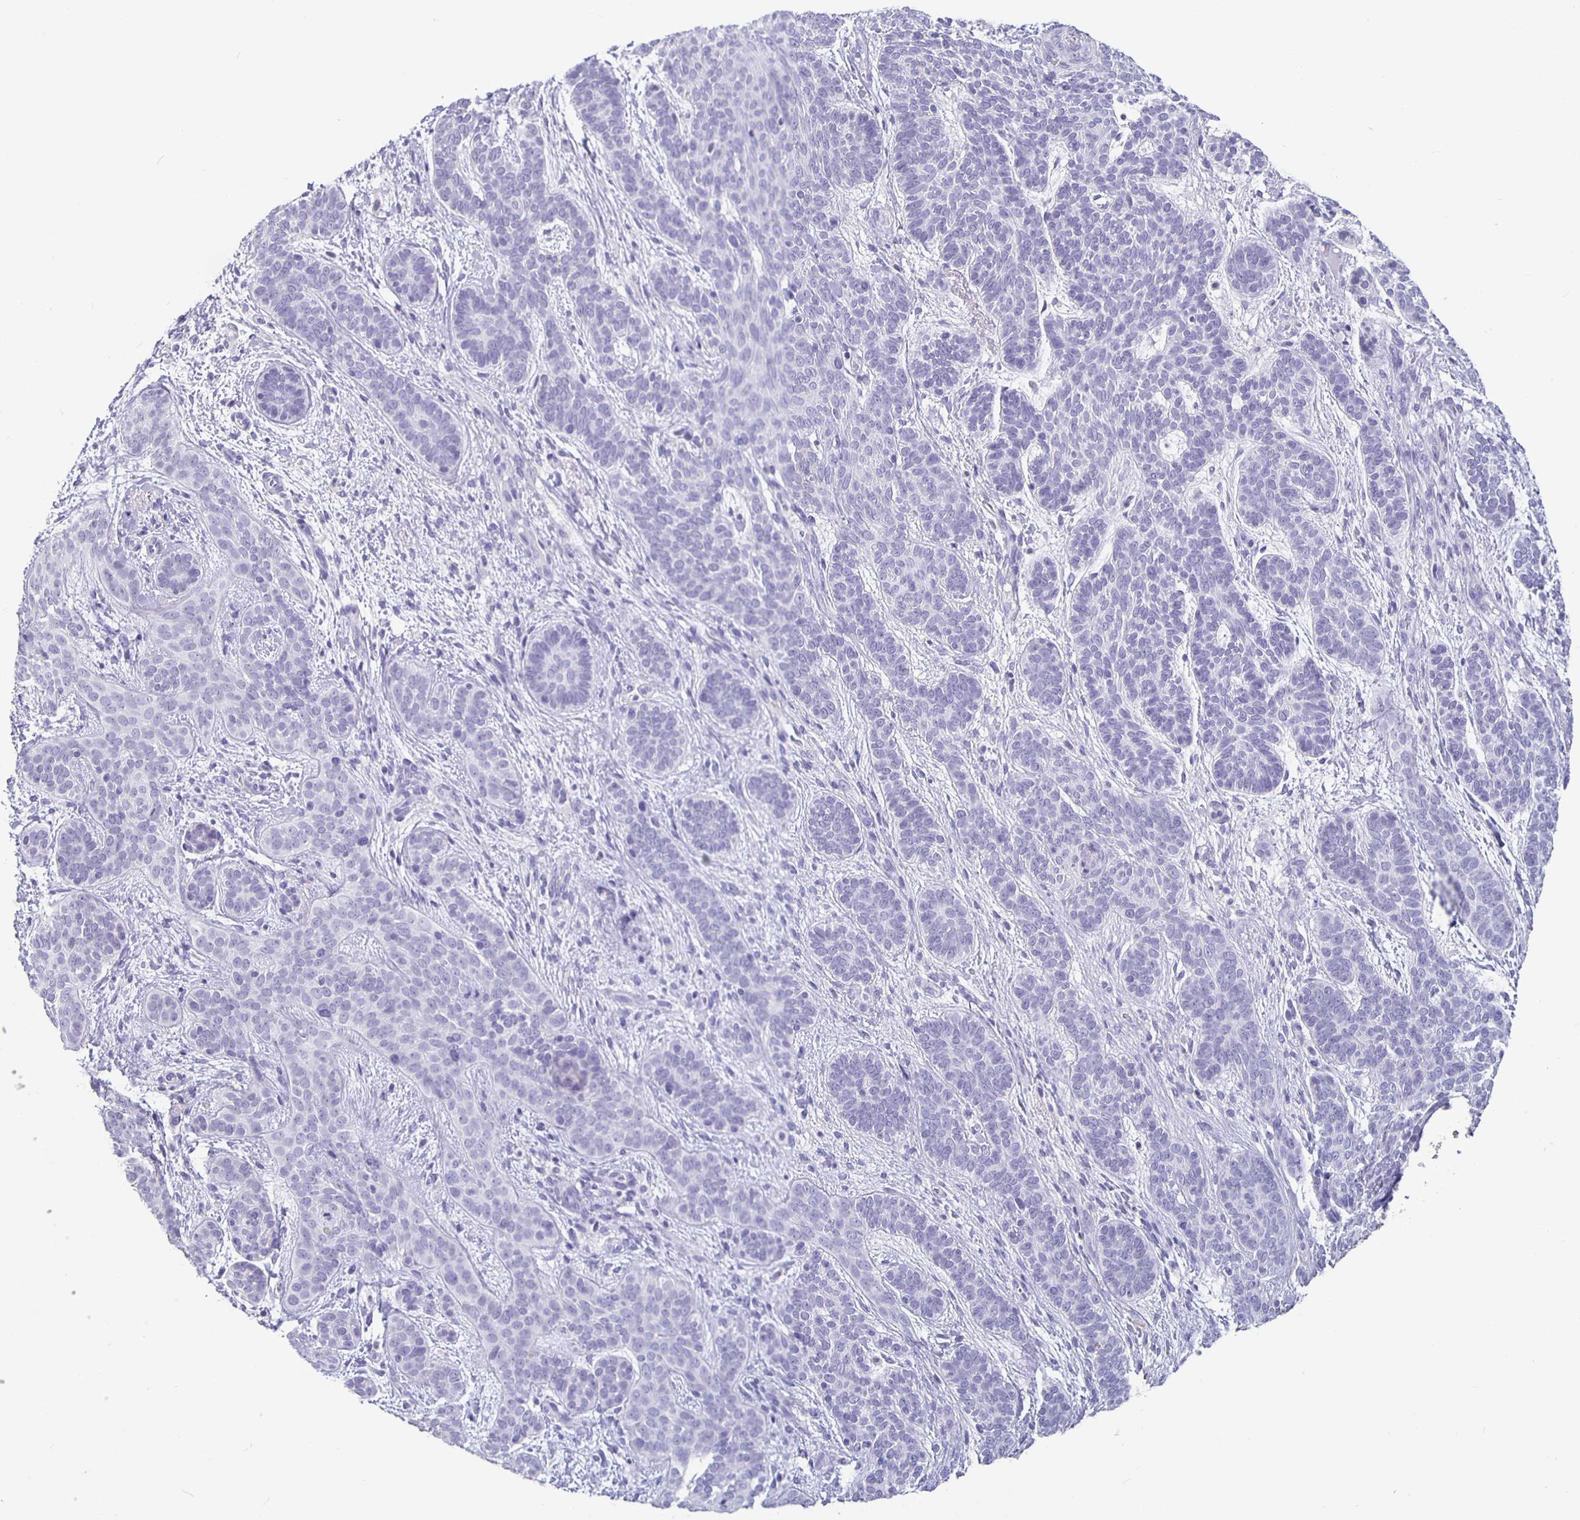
{"staining": {"intensity": "negative", "quantity": "none", "location": "none"}, "tissue": "skin cancer", "cell_type": "Tumor cells", "image_type": "cancer", "snomed": [{"axis": "morphology", "description": "Basal cell carcinoma"}, {"axis": "topography", "description": "Skin"}], "caption": "Skin cancer was stained to show a protein in brown. There is no significant expression in tumor cells.", "gene": "GPX4", "patient": {"sex": "female", "age": 82}}